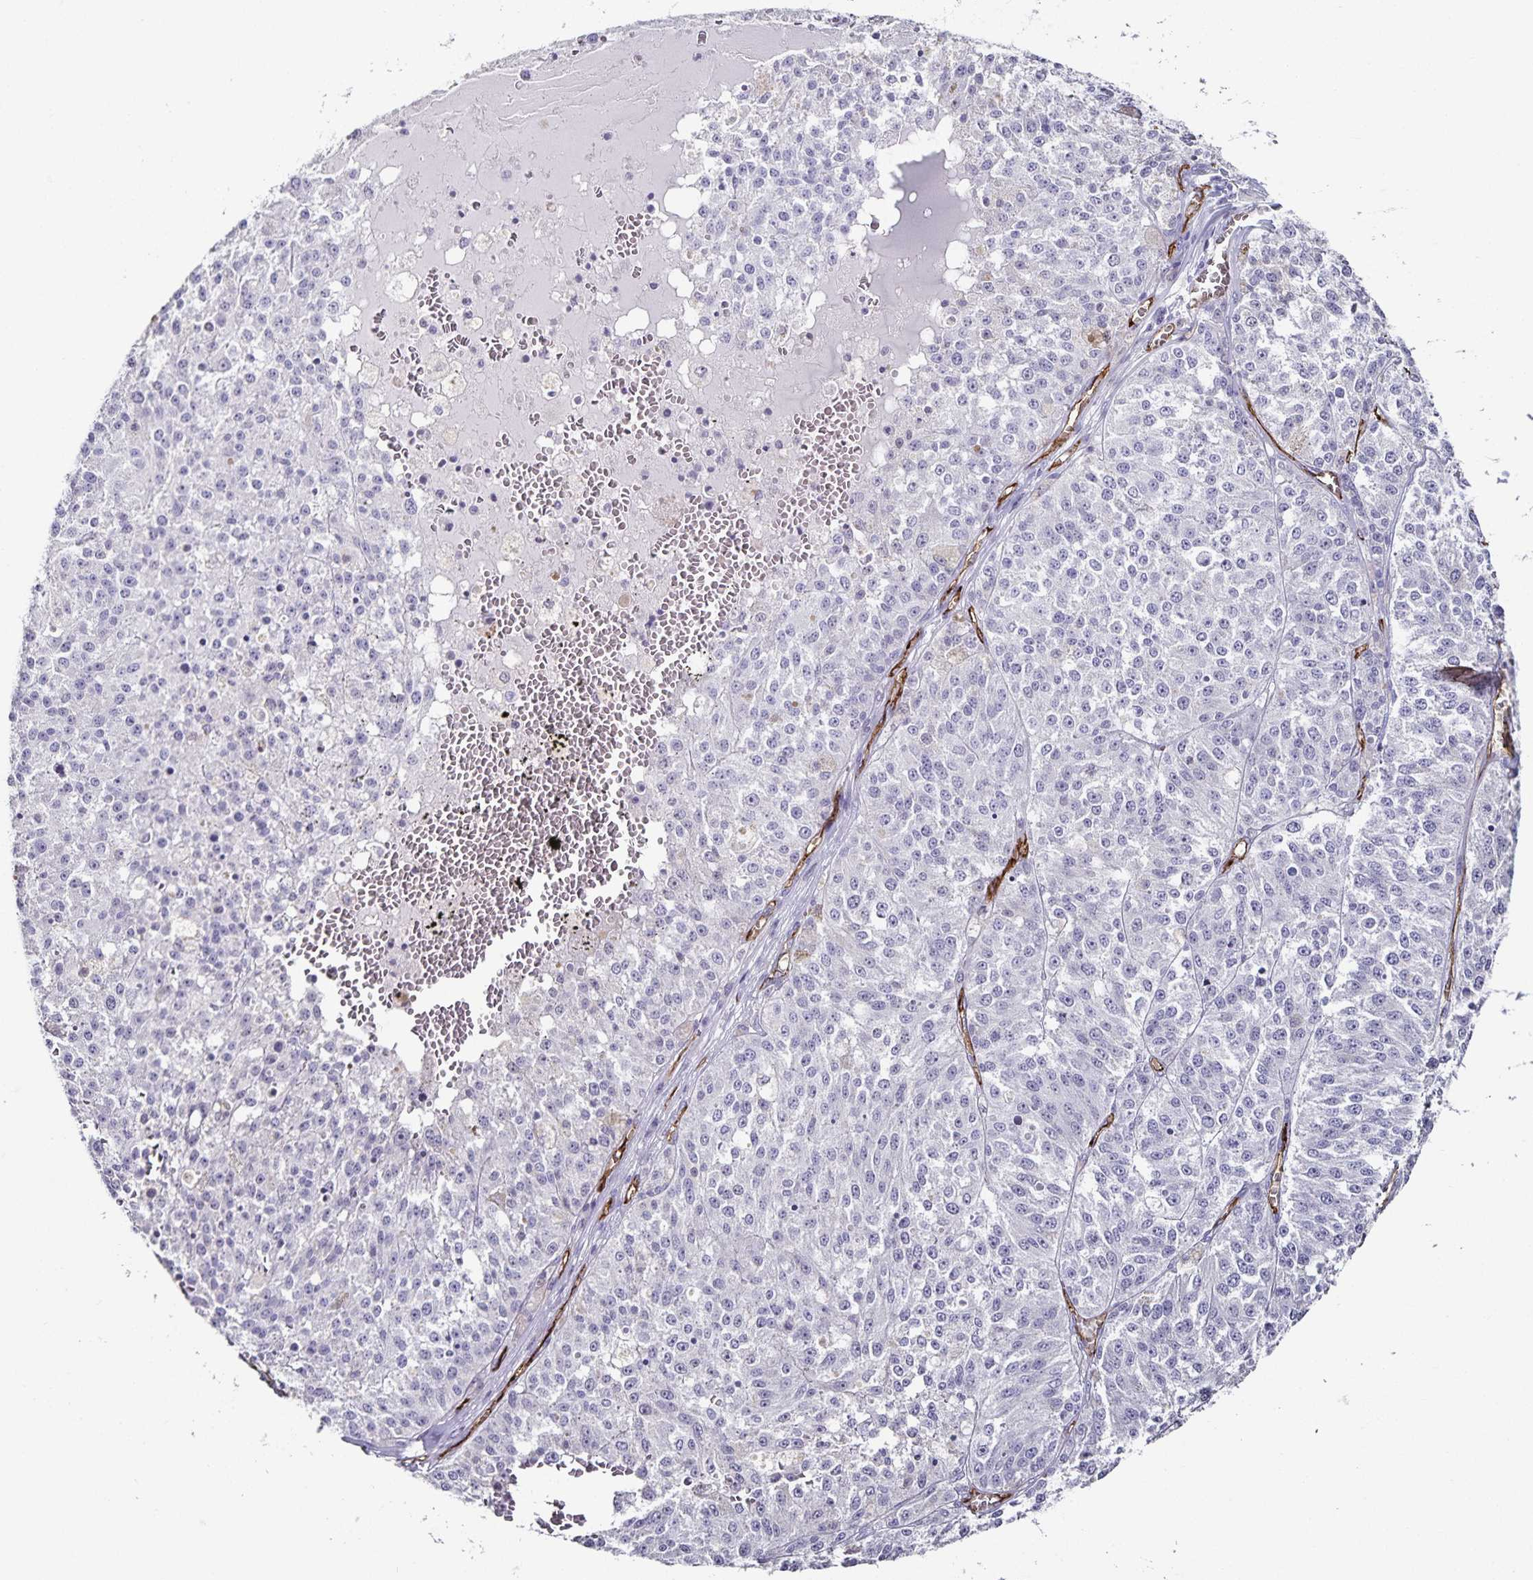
{"staining": {"intensity": "negative", "quantity": "none", "location": "none"}, "tissue": "melanoma", "cell_type": "Tumor cells", "image_type": "cancer", "snomed": [{"axis": "morphology", "description": "Malignant melanoma, Metastatic site"}, {"axis": "topography", "description": "Lymph node"}], "caption": "An IHC photomicrograph of malignant melanoma (metastatic site) is shown. There is no staining in tumor cells of malignant melanoma (metastatic site). (DAB (3,3'-diaminobenzidine) immunohistochemistry, high magnification).", "gene": "PODXL", "patient": {"sex": "female", "age": 64}}